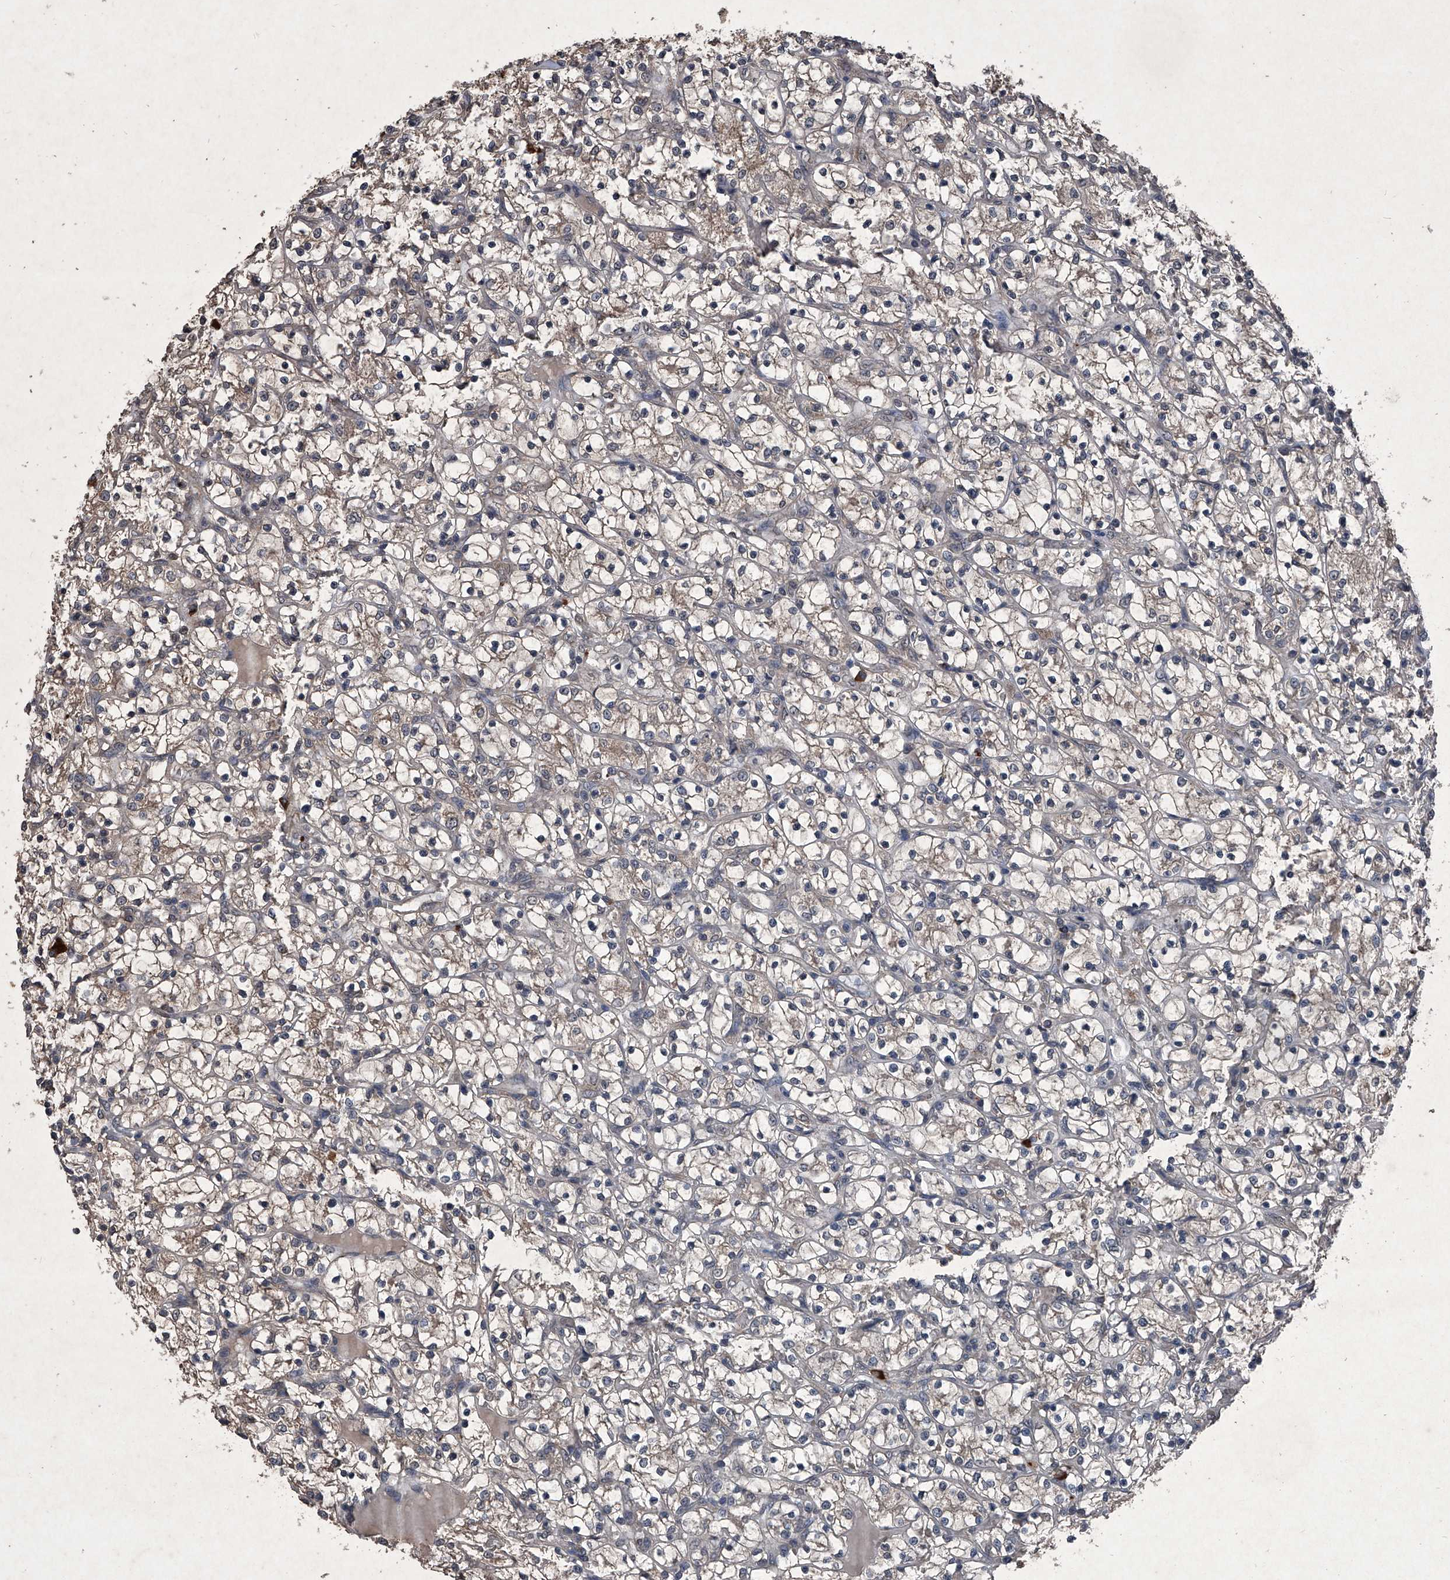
{"staining": {"intensity": "negative", "quantity": "none", "location": "none"}, "tissue": "renal cancer", "cell_type": "Tumor cells", "image_type": "cancer", "snomed": [{"axis": "morphology", "description": "Adenocarcinoma, NOS"}, {"axis": "topography", "description": "Kidney"}], "caption": "A micrograph of human renal adenocarcinoma is negative for staining in tumor cells. (DAB IHC, high magnification).", "gene": "MAPKAP1", "patient": {"sex": "female", "age": 69}}